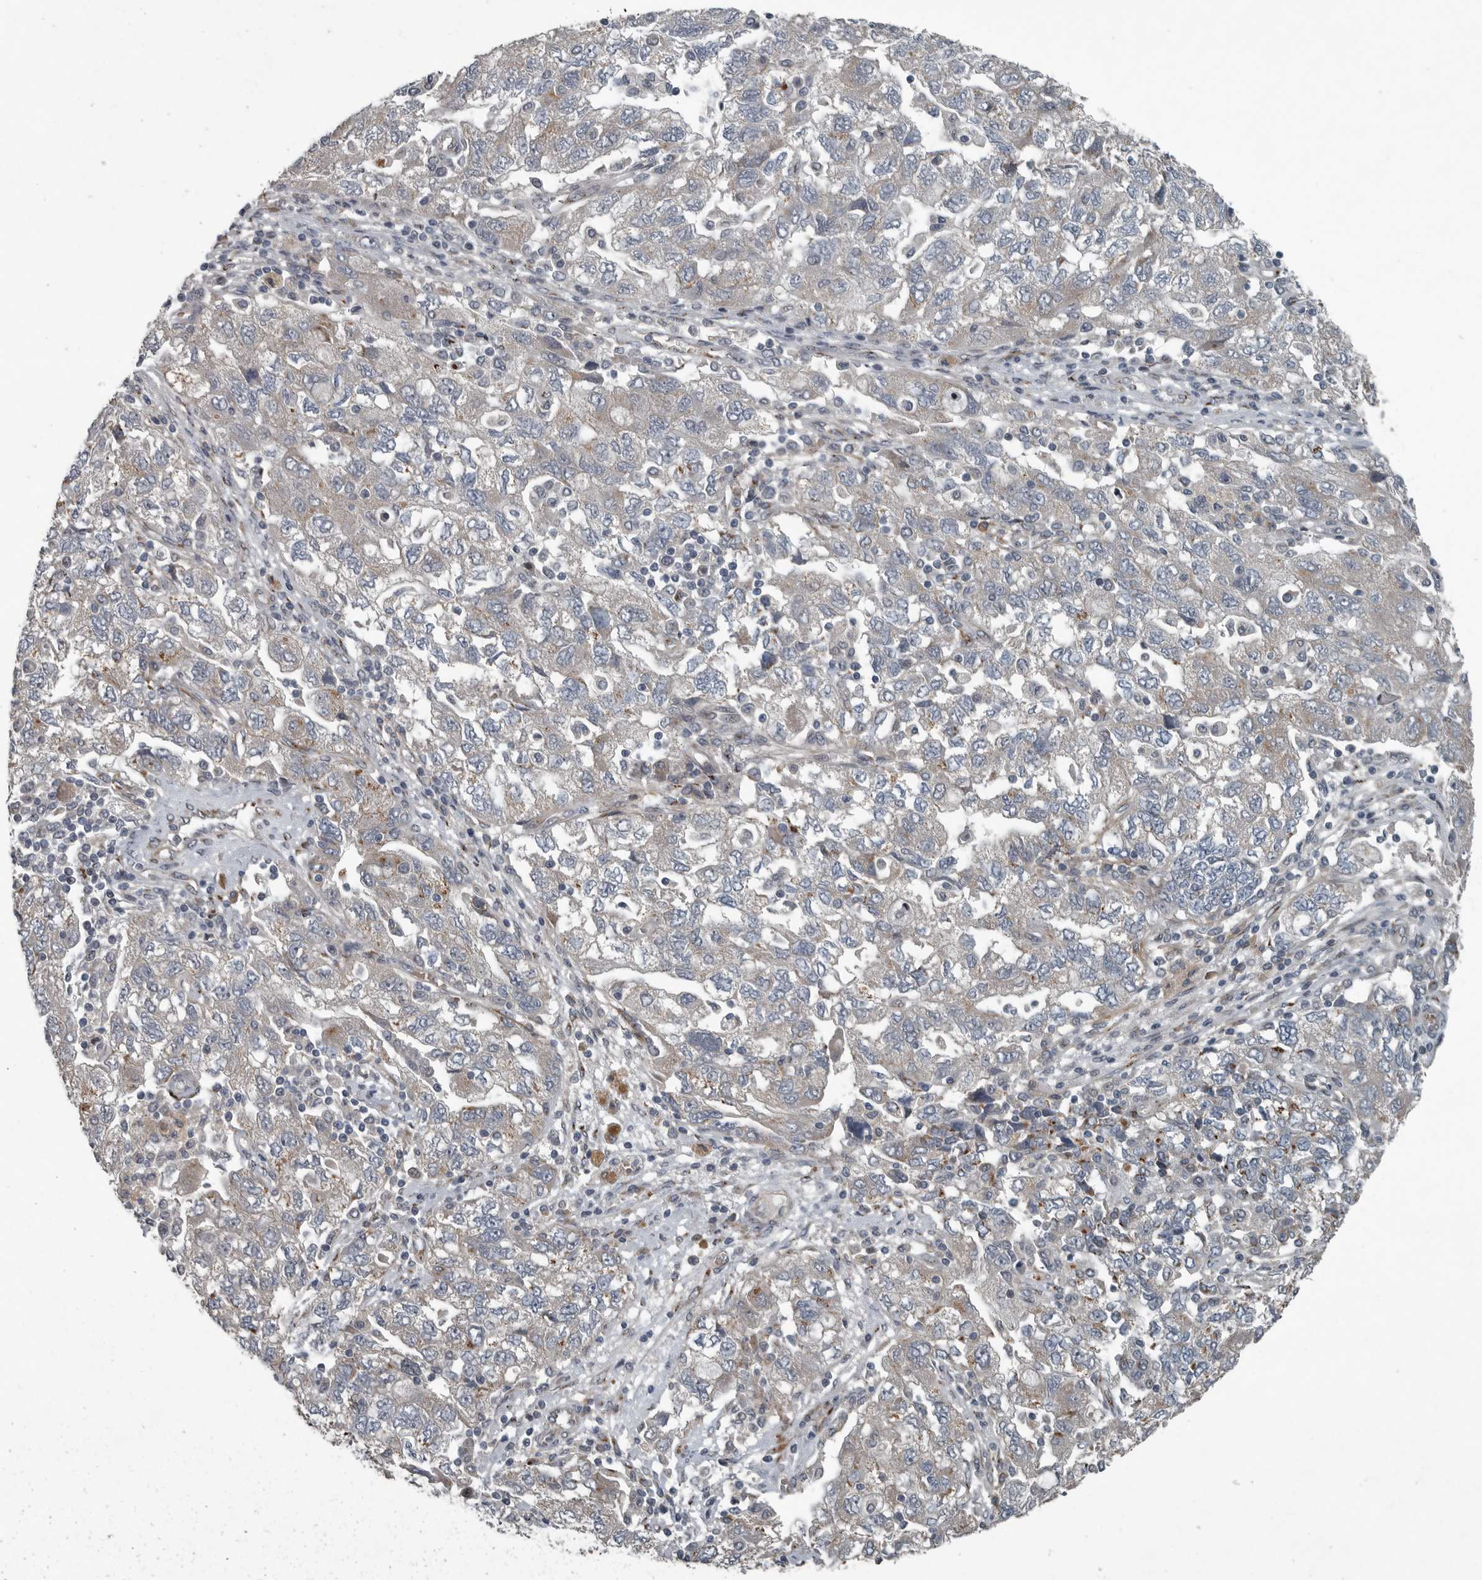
{"staining": {"intensity": "weak", "quantity": "<25%", "location": "cytoplasmic/membranous"}, "tissue": "ovarian cancer", "cell_type": "Tumor cells", "image_type": "cancer", "snomed": [{"axis": "morphology", "description": "Carcinoma, NOS"}, {"axis": "morphology", "description": "Cystadenocarcinoma, serous, NOS"}, {"axis": "topography", "description": "Ovary"}], "caption": "Tumor cells are negative for protein expression in human ovarian cancer (carcinoma).", "gene": "ZNF345", "patient": {"sex": "female", "age": 69}}